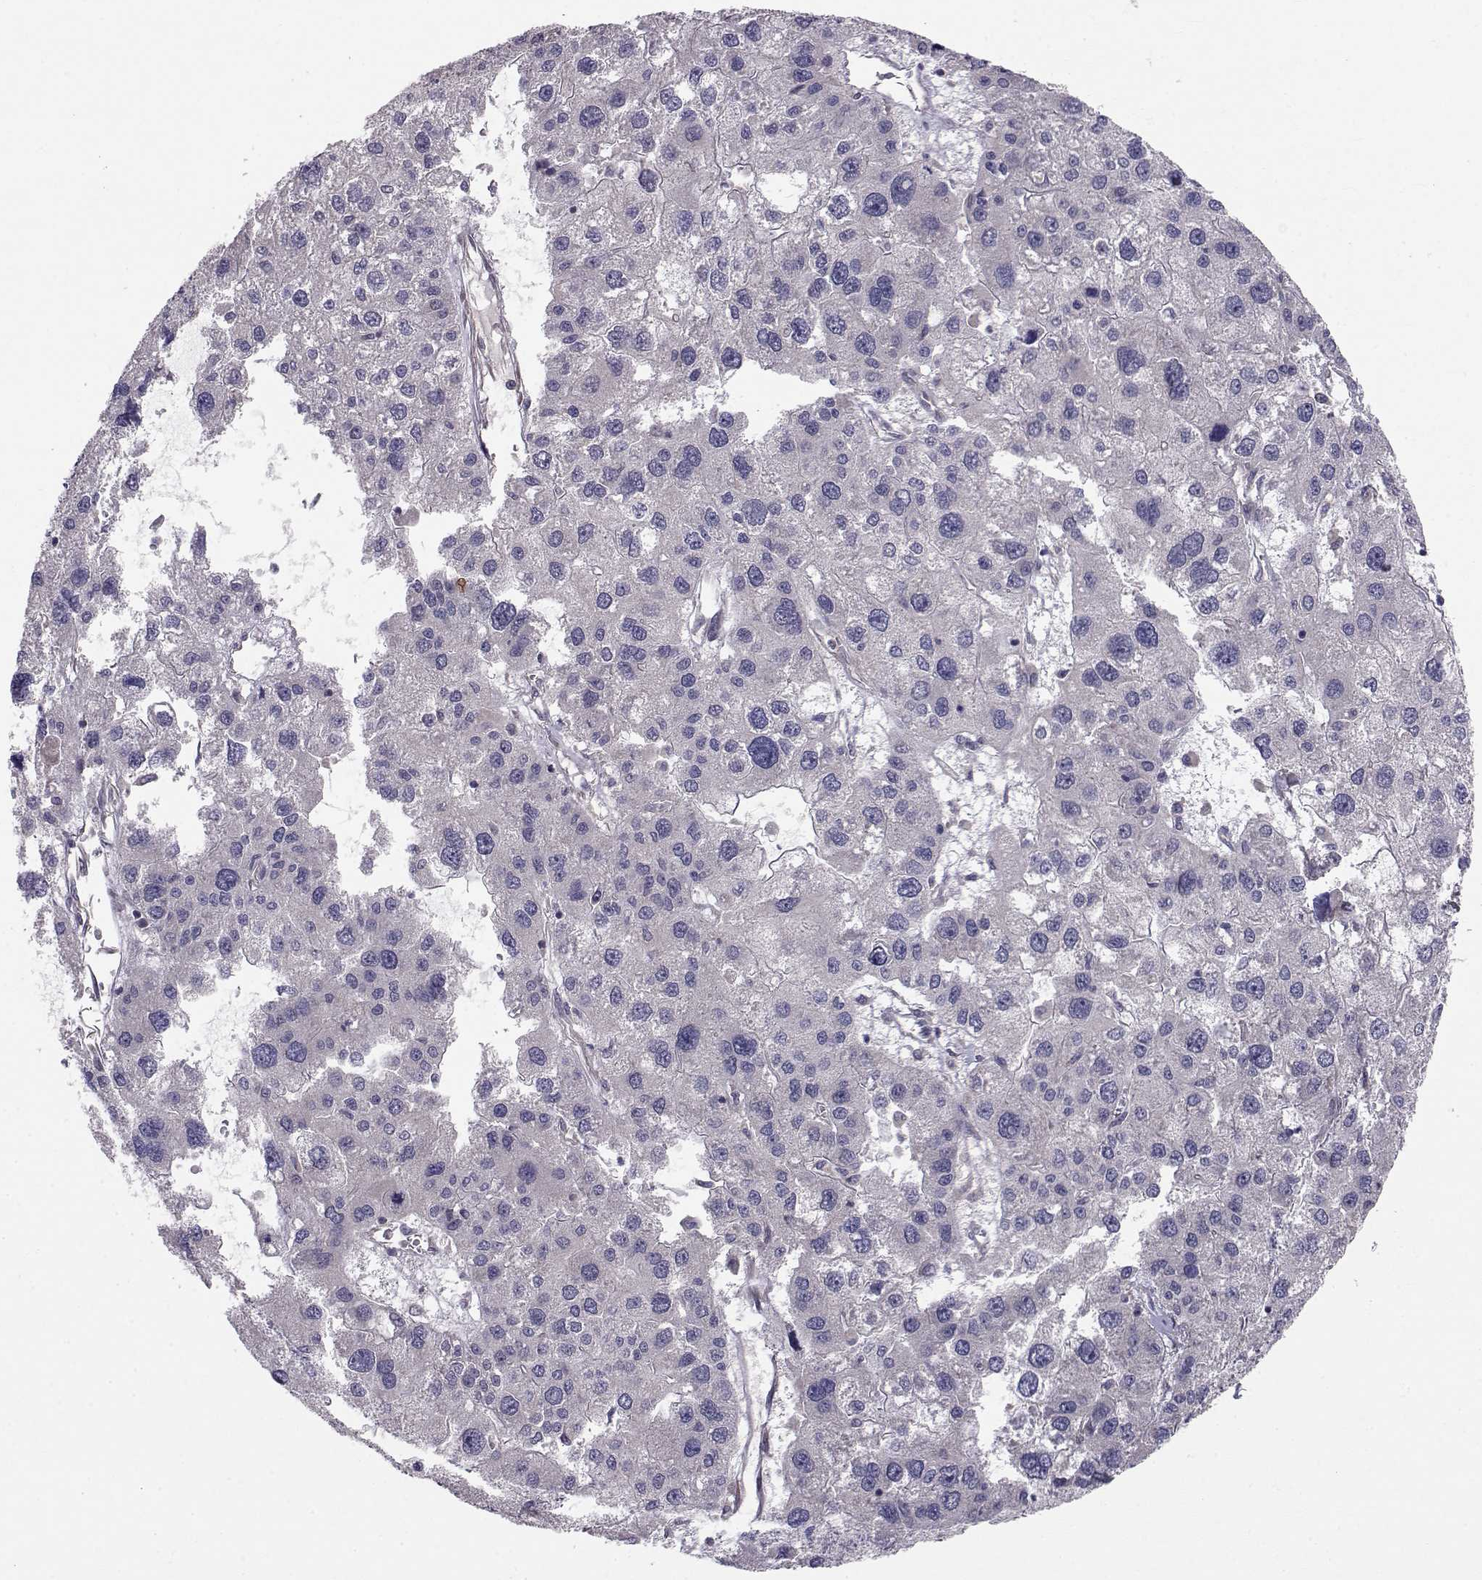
{"staining": {"intensity": "negative", "quantity": "none", "location": "none"}, "tissue": "liver cancer", "cell_type": "Tumor cells", "image_type": "cancer", "snomed": [{"axis": "morphology", "description": "Carcinoma, Hepatocellular, NOS"}, {"axis": "topography", "description": "Liver"}], "caption": "IHC of hepatocellular carcinoma (liver) exhibits no positivity in tumor cells.", "gene": "PEX5L", "patient": {"sex": "male", "age": 73}}